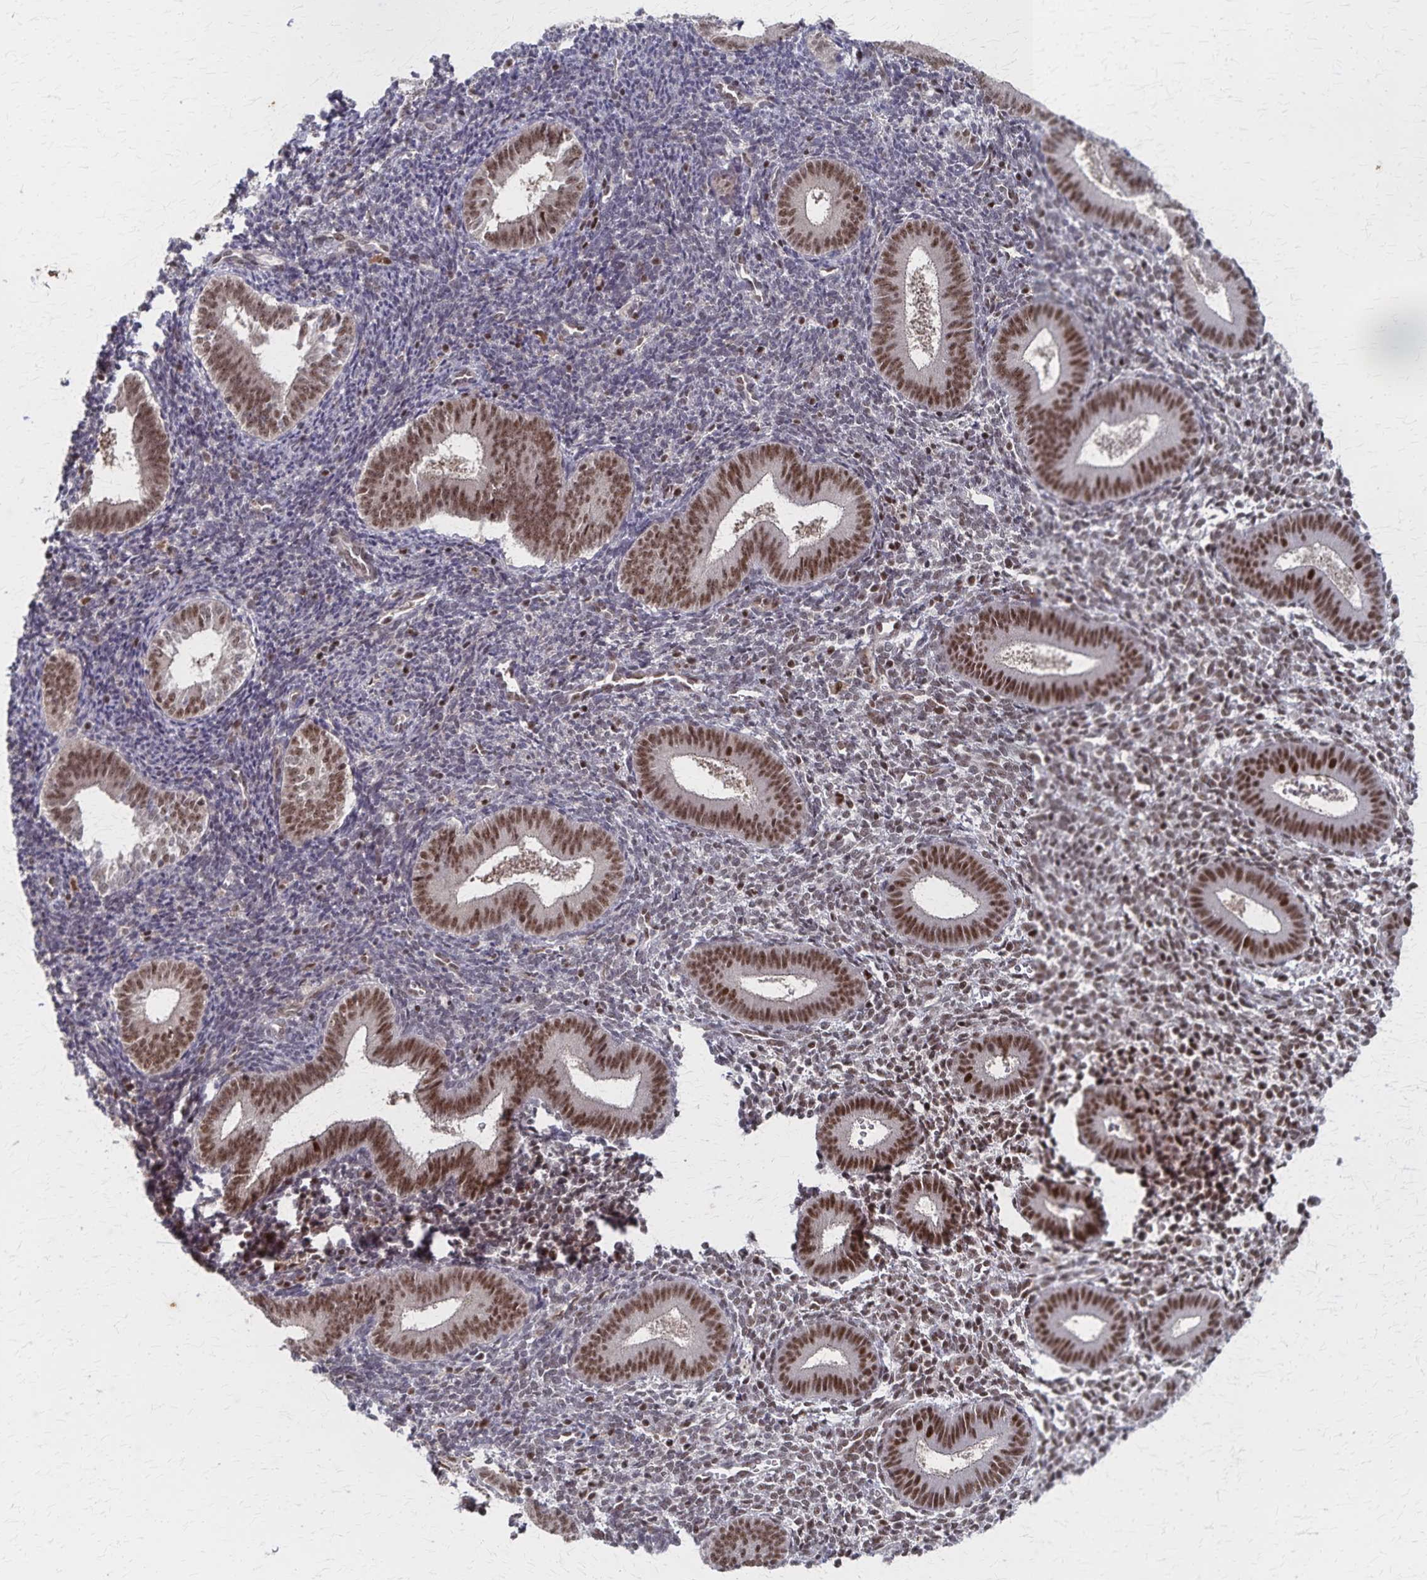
{"staining": {"intensity": "moderate", "quantity": "25%-75%", "location": "nuclear"}, "tissue": "endometrium", "cell_type": "Cells in endometrial stroma", "image_type": "normal", "snomed": [{"axis": "morphology", "description": "Normal tissue, NOS"}, {"axis": "topography", "description": "Endometrium"}], "caption": "Immunohistochemistry (DAB (3,3'-diaminobenzidine)) staining of unremarkable endometrium shows moderate nuclear protein expression in about 25%-75% of cells in endometrial stroma. (brown staining indicates protein expression, while blue staining denotes nuclei).", "gene": "GTF2B", "patient": {"sex": "female", "age": 25}}